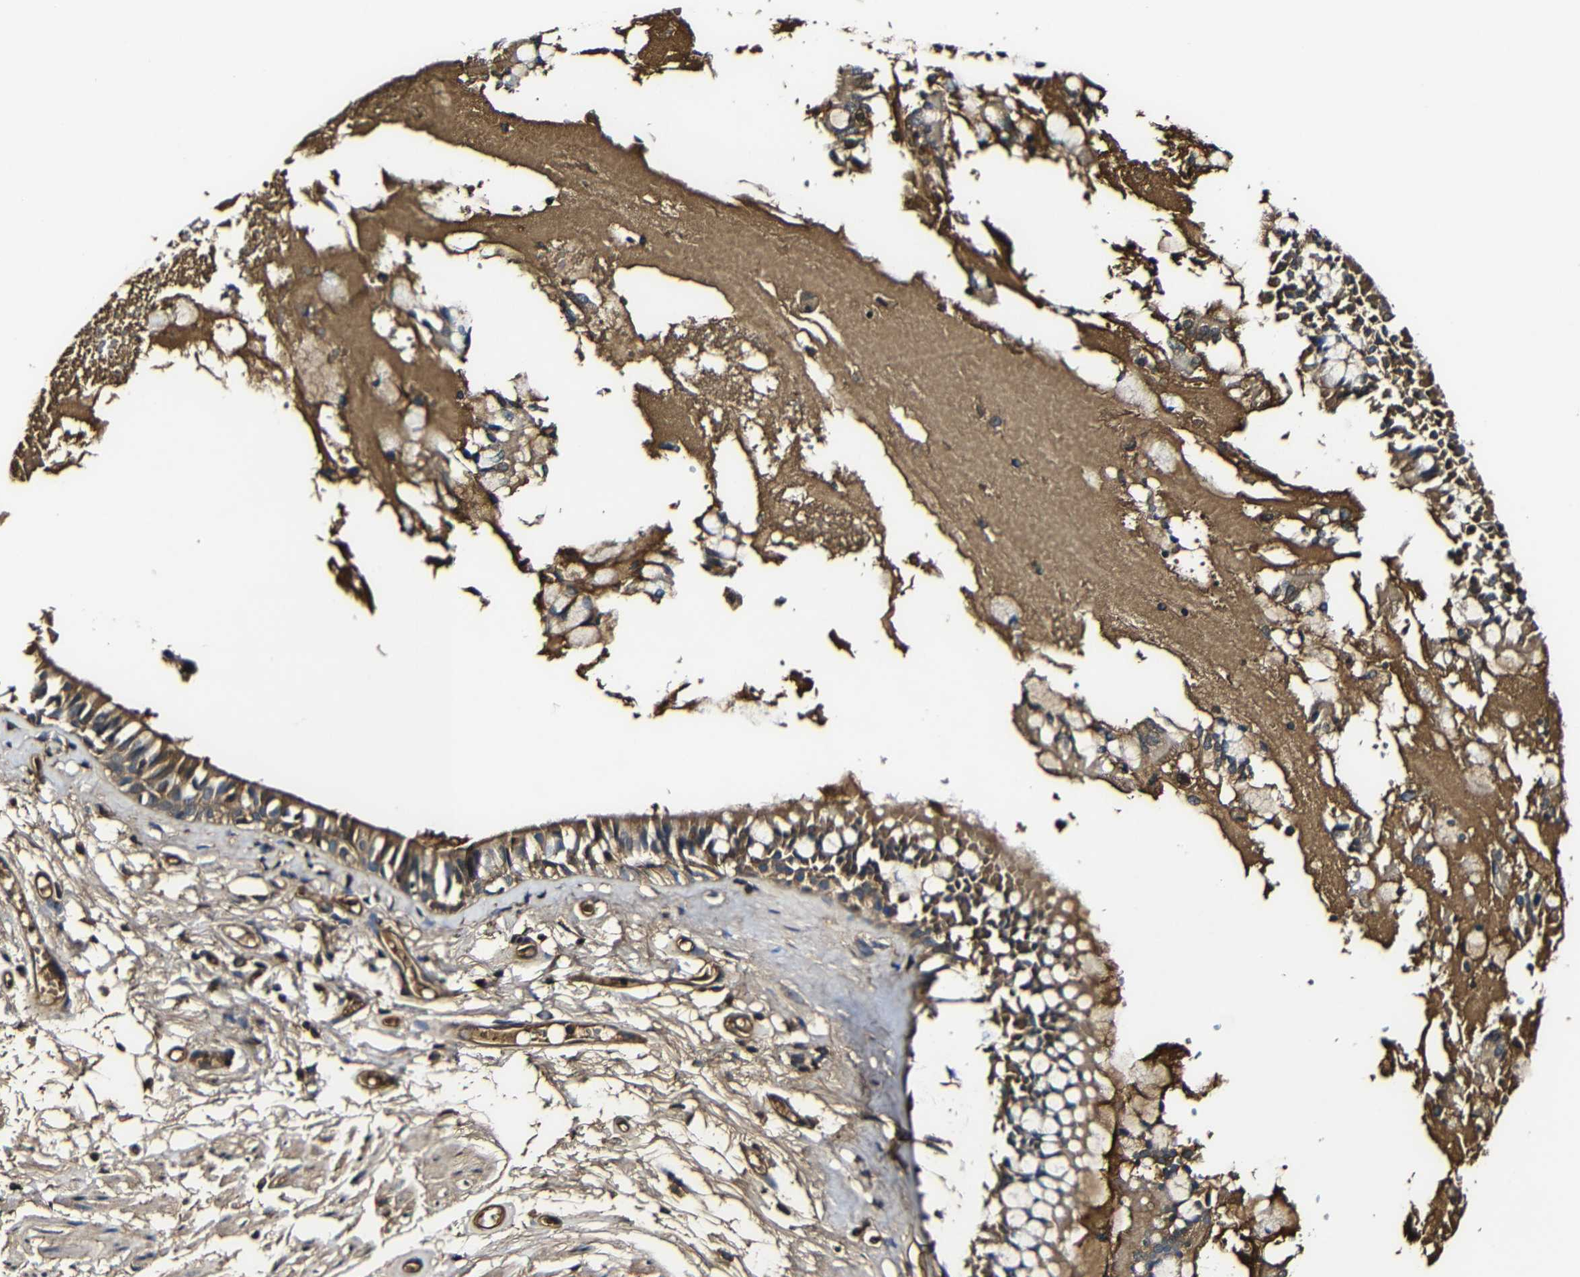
{"staining": {"intensity": "moderate", "quantity": ">75%", "location": "cytoplasmic/membranous"}, "tissue": "bronchus", "cell_type": "Respiratory epithelial cells", "image_type": "normal", "snomed": [{"axis": "morphology", "description": "Normal tissue, NOS"}, {"axis": "morphology", "description": "Inflammation, NOS"}, {"axis": "topography", "description": "Cartilage tissue"}, {"axis": "topography", "description": "Lung"}], "caption": "Protein analysis of unremarkable bronchus displays moderate cytoplasmic/membranous expression in about >75% of respiratory epithelial cells. (IHC, brightfield microscopy, high magnification).", "gene": "MSN", "patient": {"sex": "male", "age": 71}}